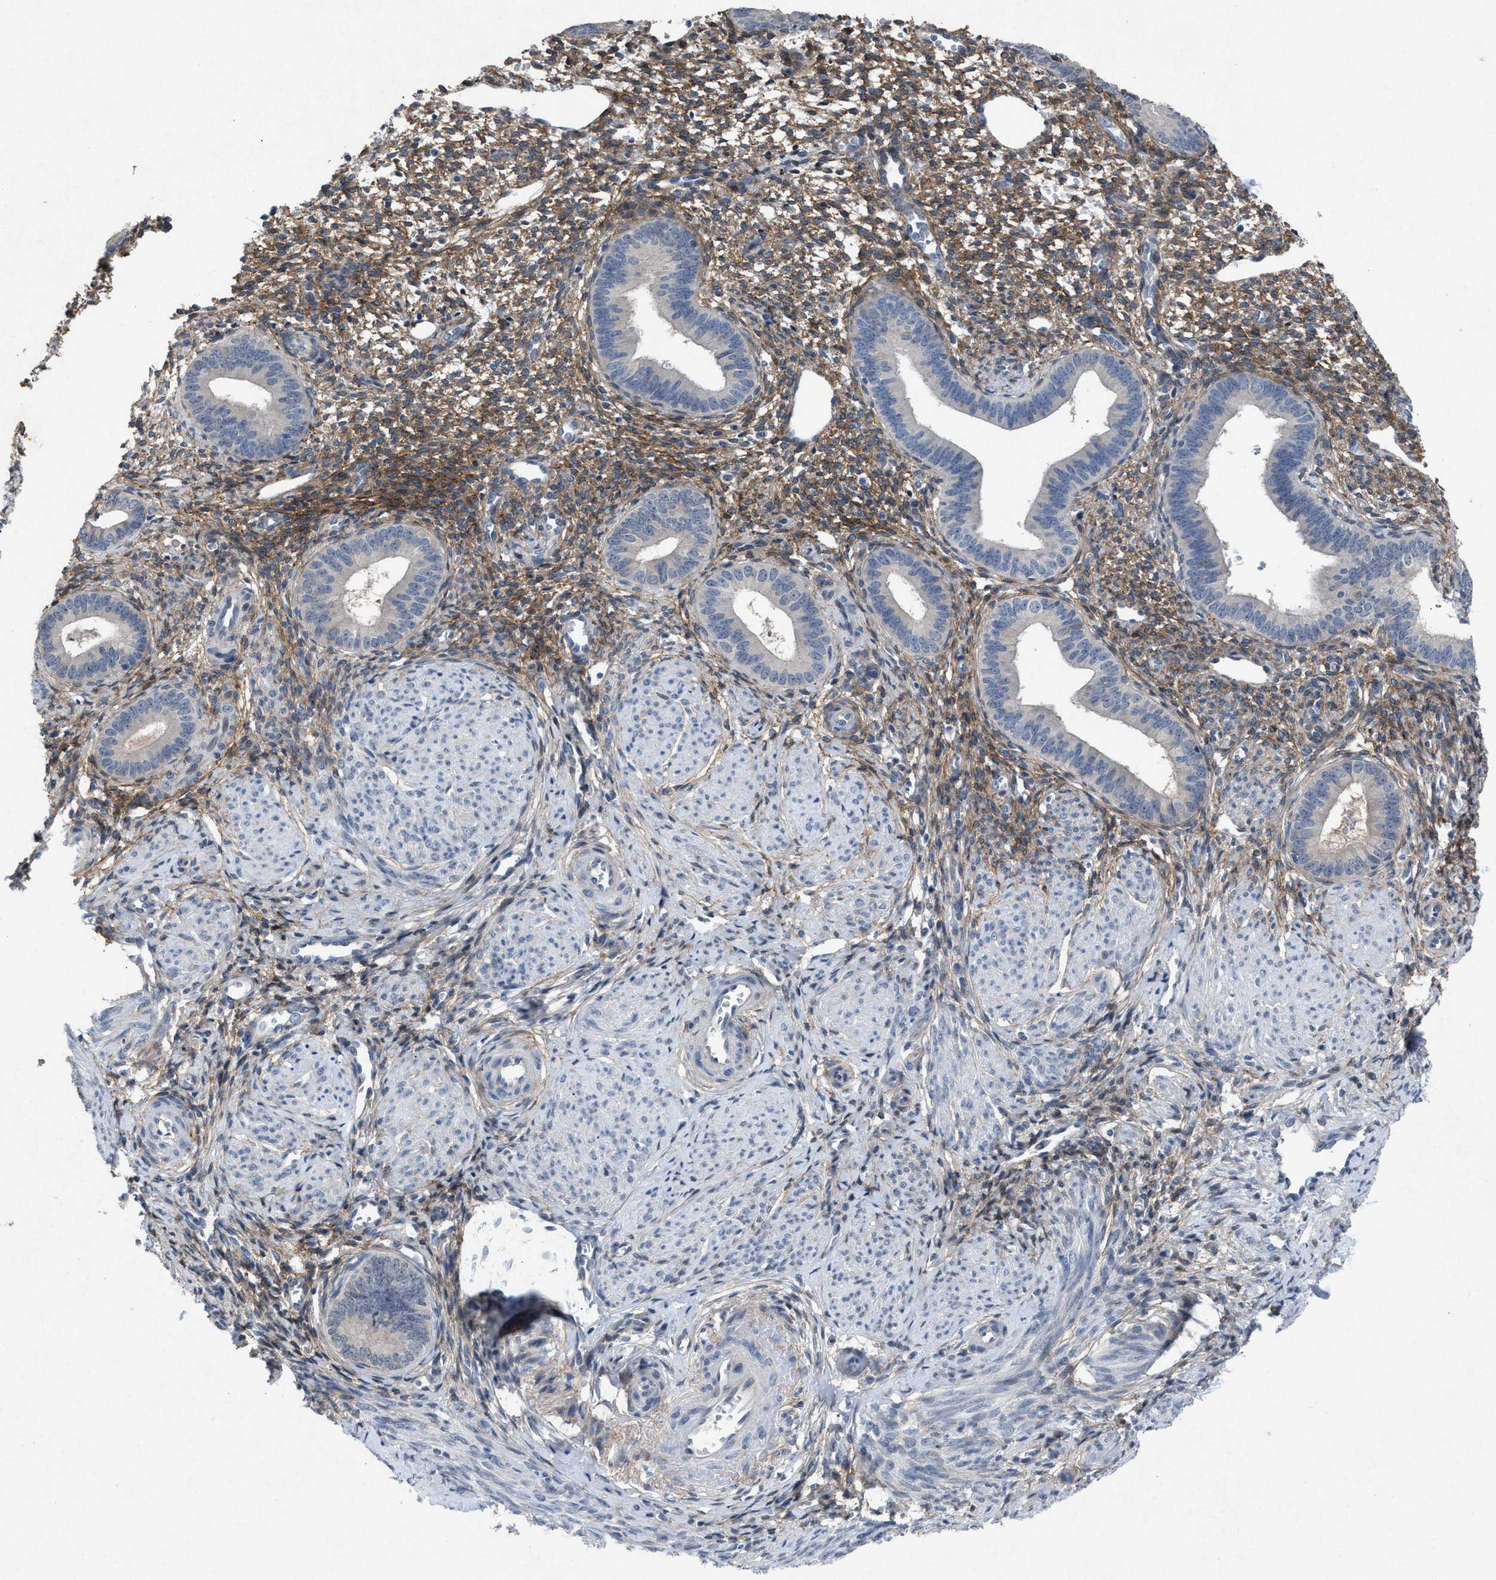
{"staining": {"intensity": "moderate", "quantity": "25%-75%", "location": "cytoplasmic/membranous"}, "tissue": "endometrium", "cell_type": "Cells in endometrial stroma", "image_type": "normal", "snomed": [{"axis": "morphology", "description": "Normal tissue, NOS"}, {"axis": "topography", "description": "Endometrium"}], "caption": "A photomicrograph of human endometrium stained for a protein exhibits moderate cytoplasmic/membranous brown staining in cells in endometrial stroma.", "gene": "PDGFRA", "patient": {"sex": "female", "age": 46}}